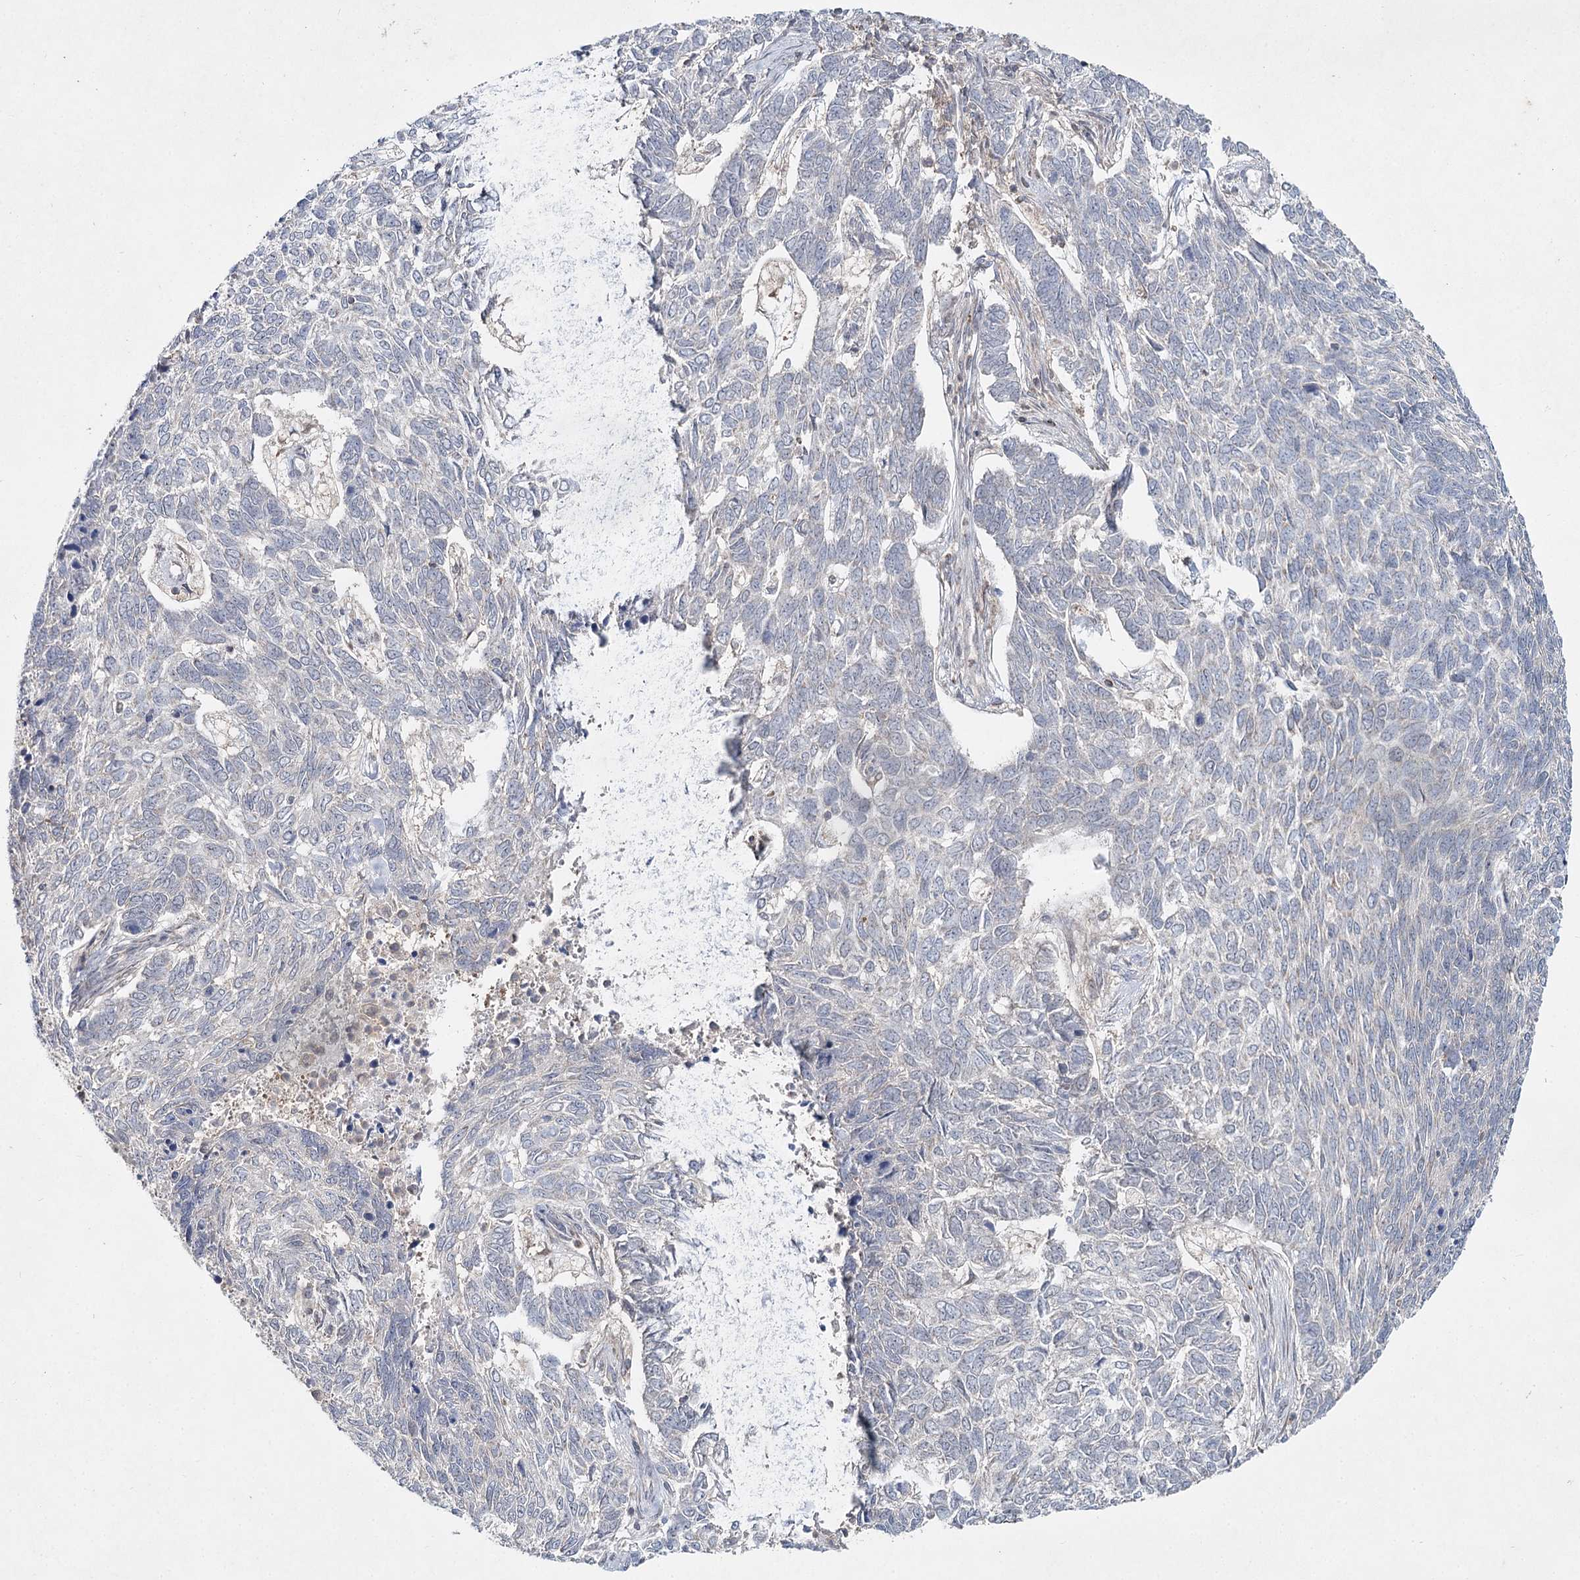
{"staining": {"intensity": "negative", "quantity": "none", "location": "none"}, "tissue": "skin cancer", "cell_type": "Tumor cells", "image_type": "cancer", "snomed": [{"axis": "morphology", "description": "Basal cell carcinoma"}, {"axis": "topography", "description": "Skin"}], "caption": "DAB (3,3'-diaminobenzidine) immunohistochemical staining of human skin cancer (basal cell carcinoma) shows no significant expression in tumor cells.", "gene": "WDR44", "patient": {"sex": "female", "age": 65}}